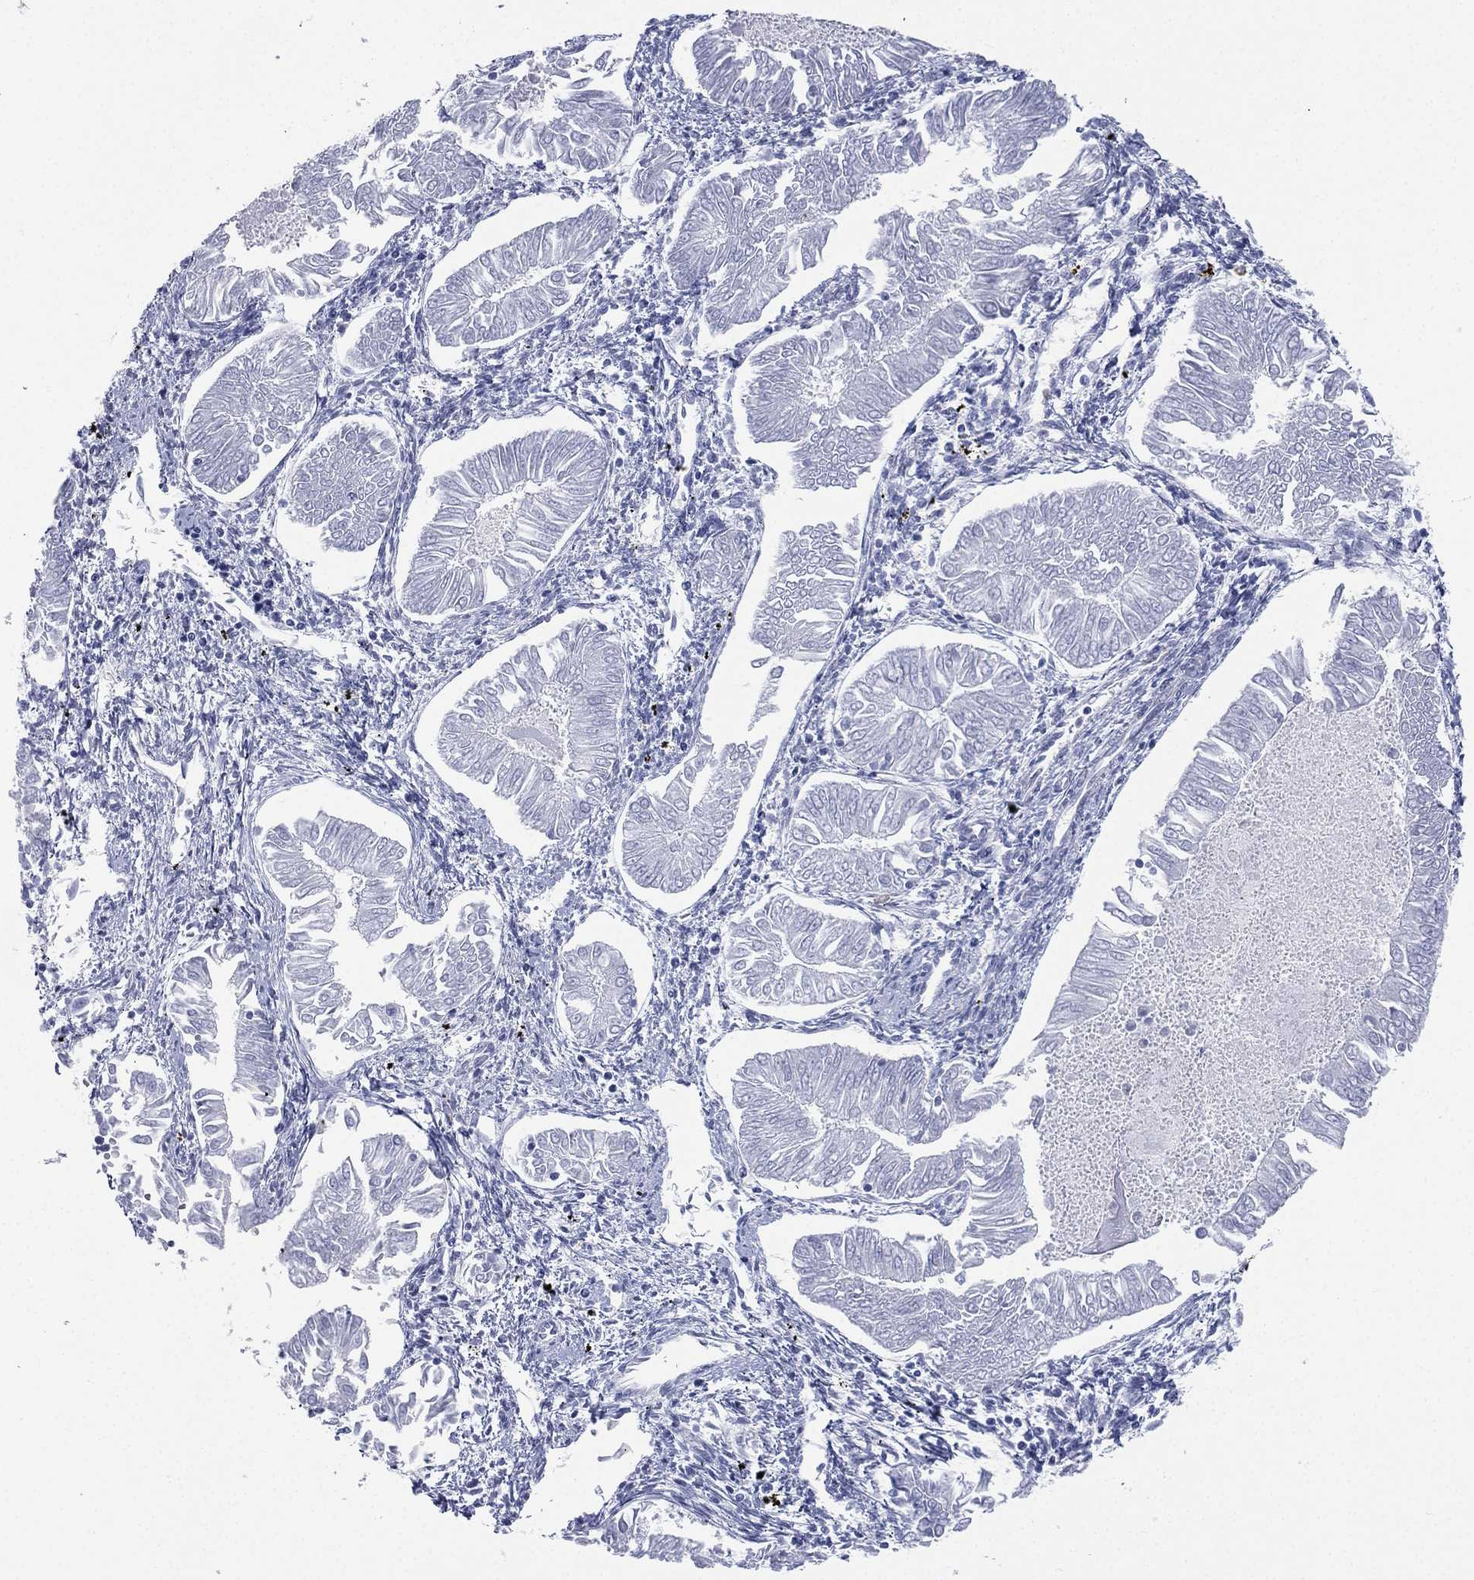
{"staining": {"intensity": "negative", "quantity": "none", "location": "none"}, "tissue": "endometrial cancer", "cell_type": "Tumor cells", "image_type": "cancer", "snomed": [{"axis": "morphology", "description": "Adenocarcinoma, NOS"}, {"axis": "topography", "description": "Endometrium"}], "caption": "Human endometrial cancer stained for a protein using immunohistochemistry demonstrates no positivity in tumor cells.", "gene": "CD22", "patient": {"sex": "female", "age": 53}}